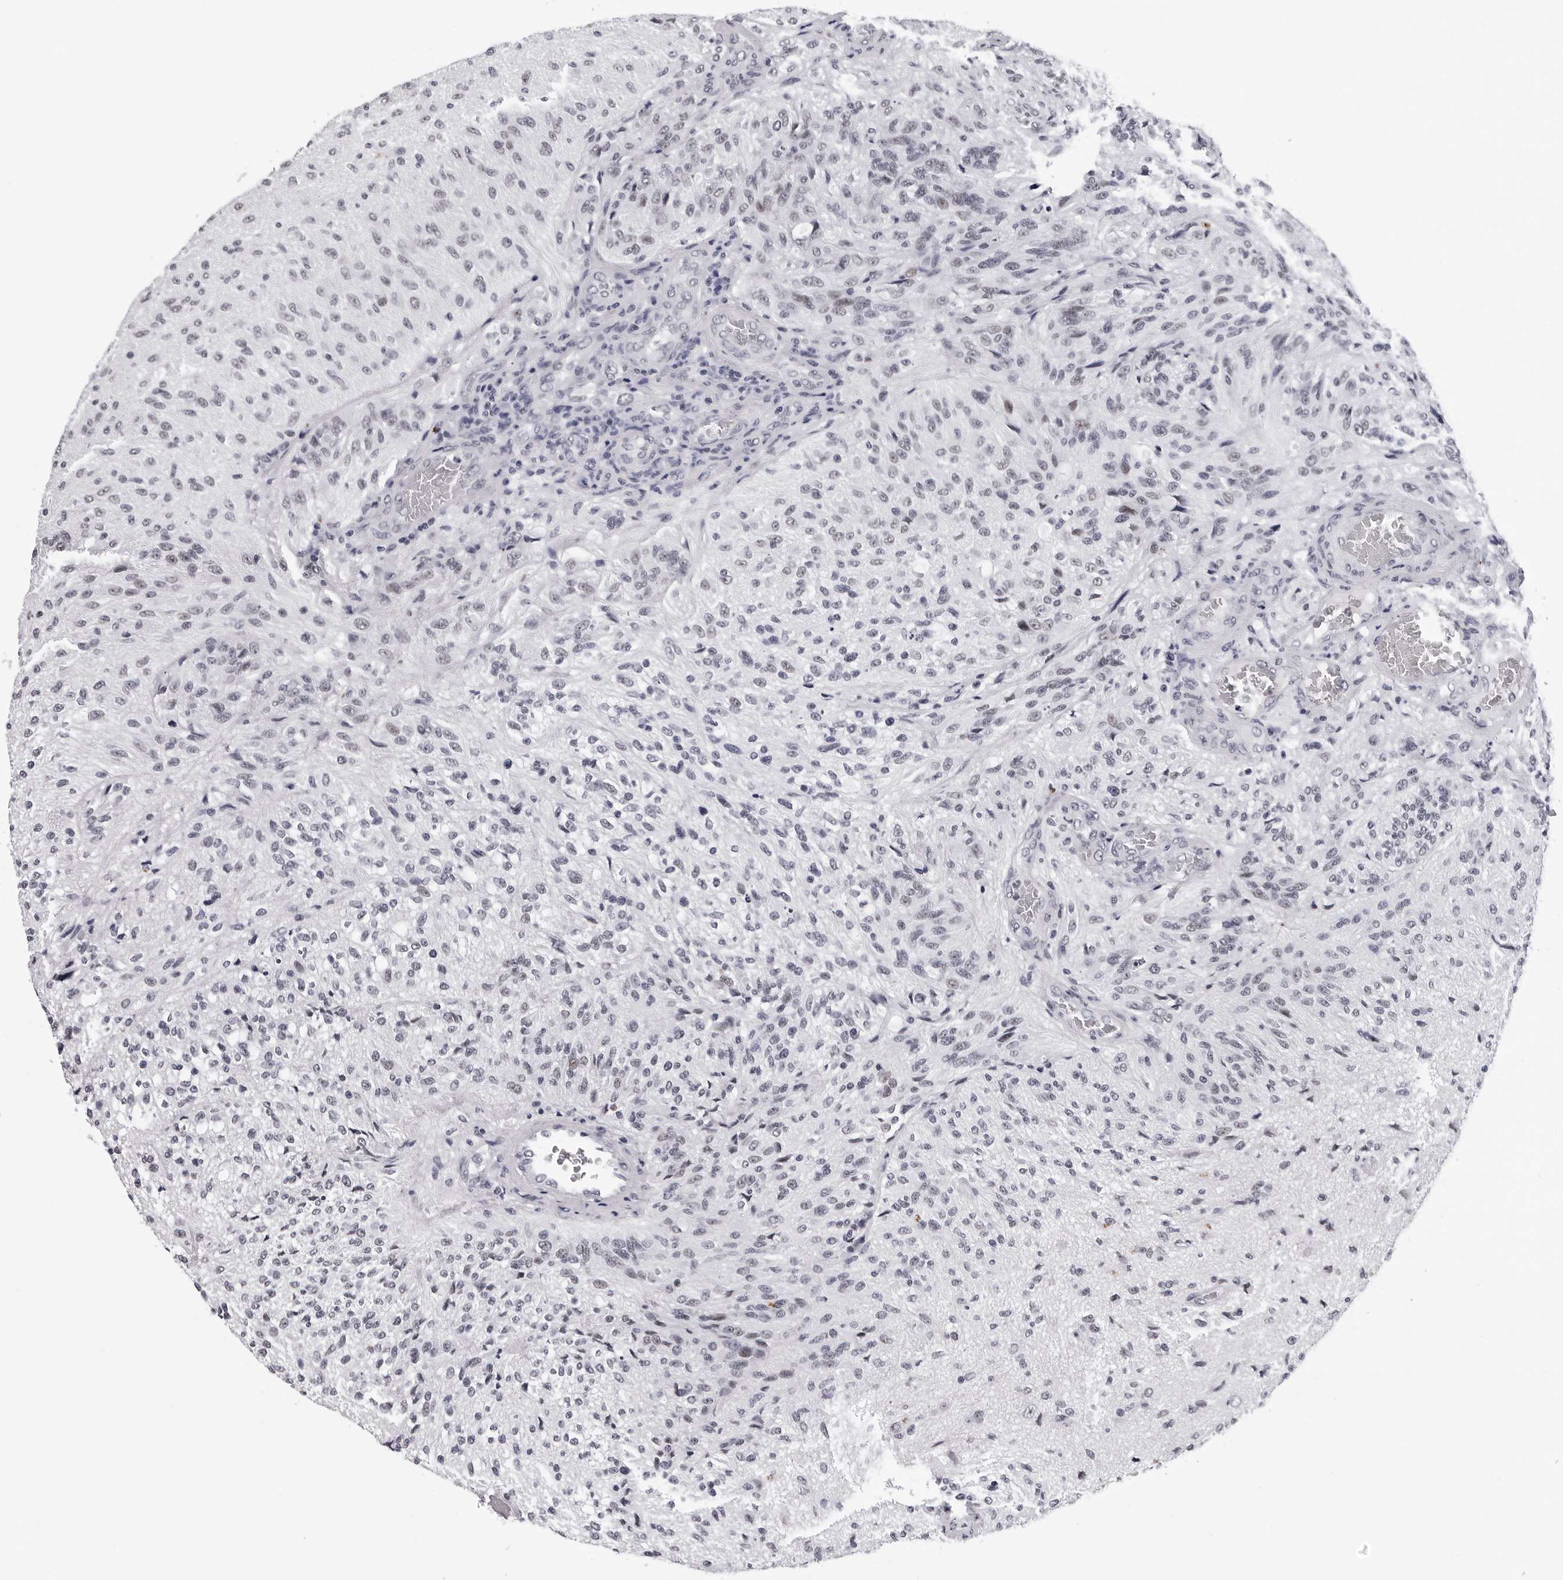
{"staining": {"intensity": "negative", "quantity": "none", "location": "none"}, "tissue": "glioma", "cell_type": "Tumor cells", "image_type": "cancer", "snomed": [{"axis": "morphology", "description": "Normal tissue, NOS"}, {"axis": "morphology", "description": "Glioma, malignant, High grade"}, {"axis": "topography", "description": "Cerebral cortex"}], "caption": "Tumor cells are negative for protein expression in human malignant high-grade glioma.", "gene": "SF3B4", "patient": {"sex": "male", "age": 77}}